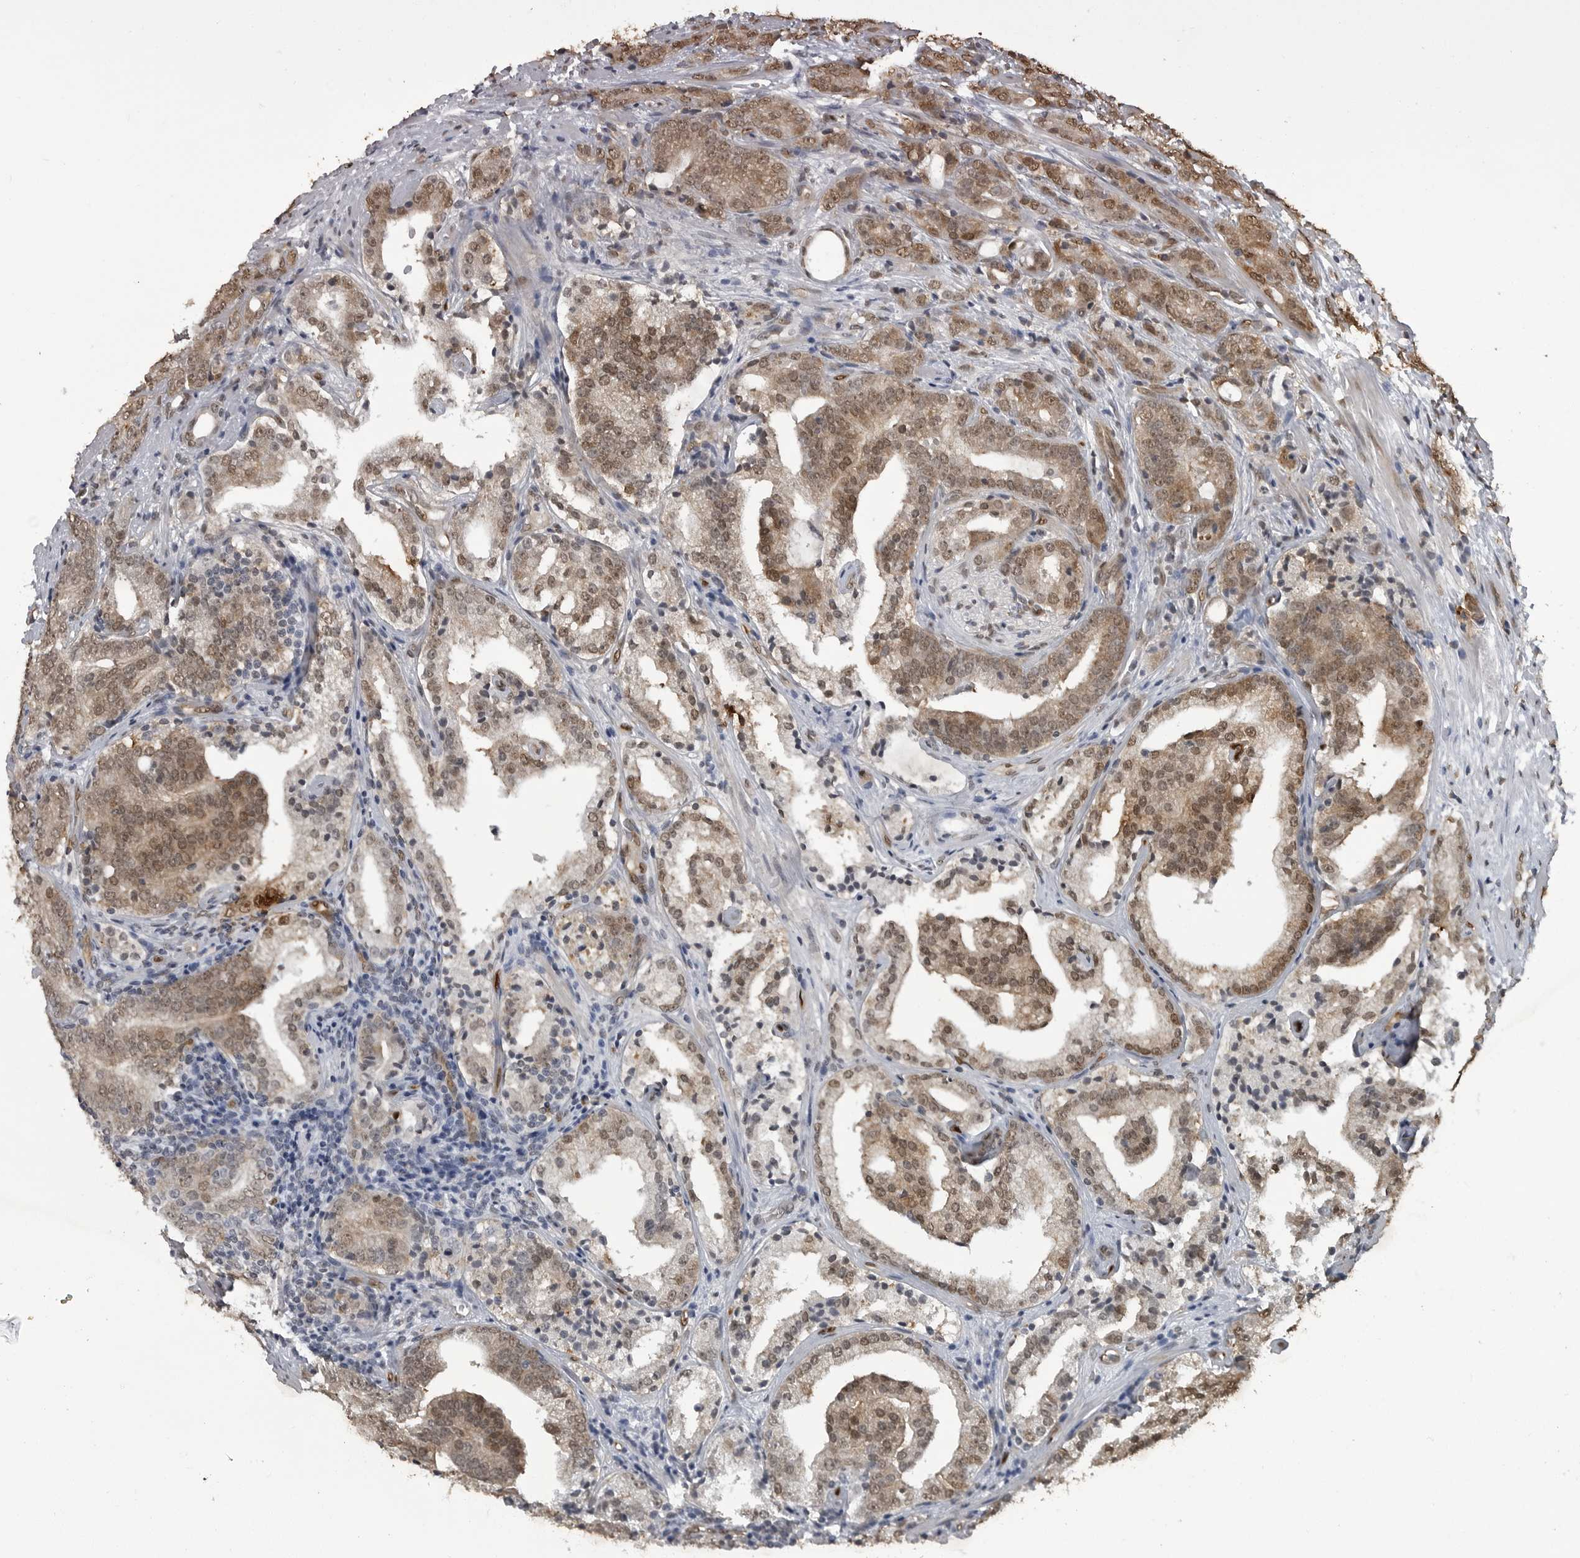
{"staining": {"intensity": "moderate", "quantity": ">75%", "location": "cytoplasmic/membranous,nuclear"}, "tissue": "prostate cancer", "cell_type": "Tumor cells", "image_type": "cancer", "snomed": [{"axis": "morphology", "description": "Adenocarcinoma, High grade"}, {"axis": "topography", "description": "Prostate"}], "caption": "Immunohistochemistry staining of prostate cancer (high-grade adenocarcinoma), which shows medium levels of moderate cytoplasmic/membranous and nuclear positivity in about >75% of tumor cells indicating moderate cytoplasmic/membranous and nuclear protein expression. The staining was performed using DAB (brown) for protein detection and nuclei were counterstained in hematoxylin (blue).", "gene": "SMAD2", "patient": {"sex": "male", "age": 57}}